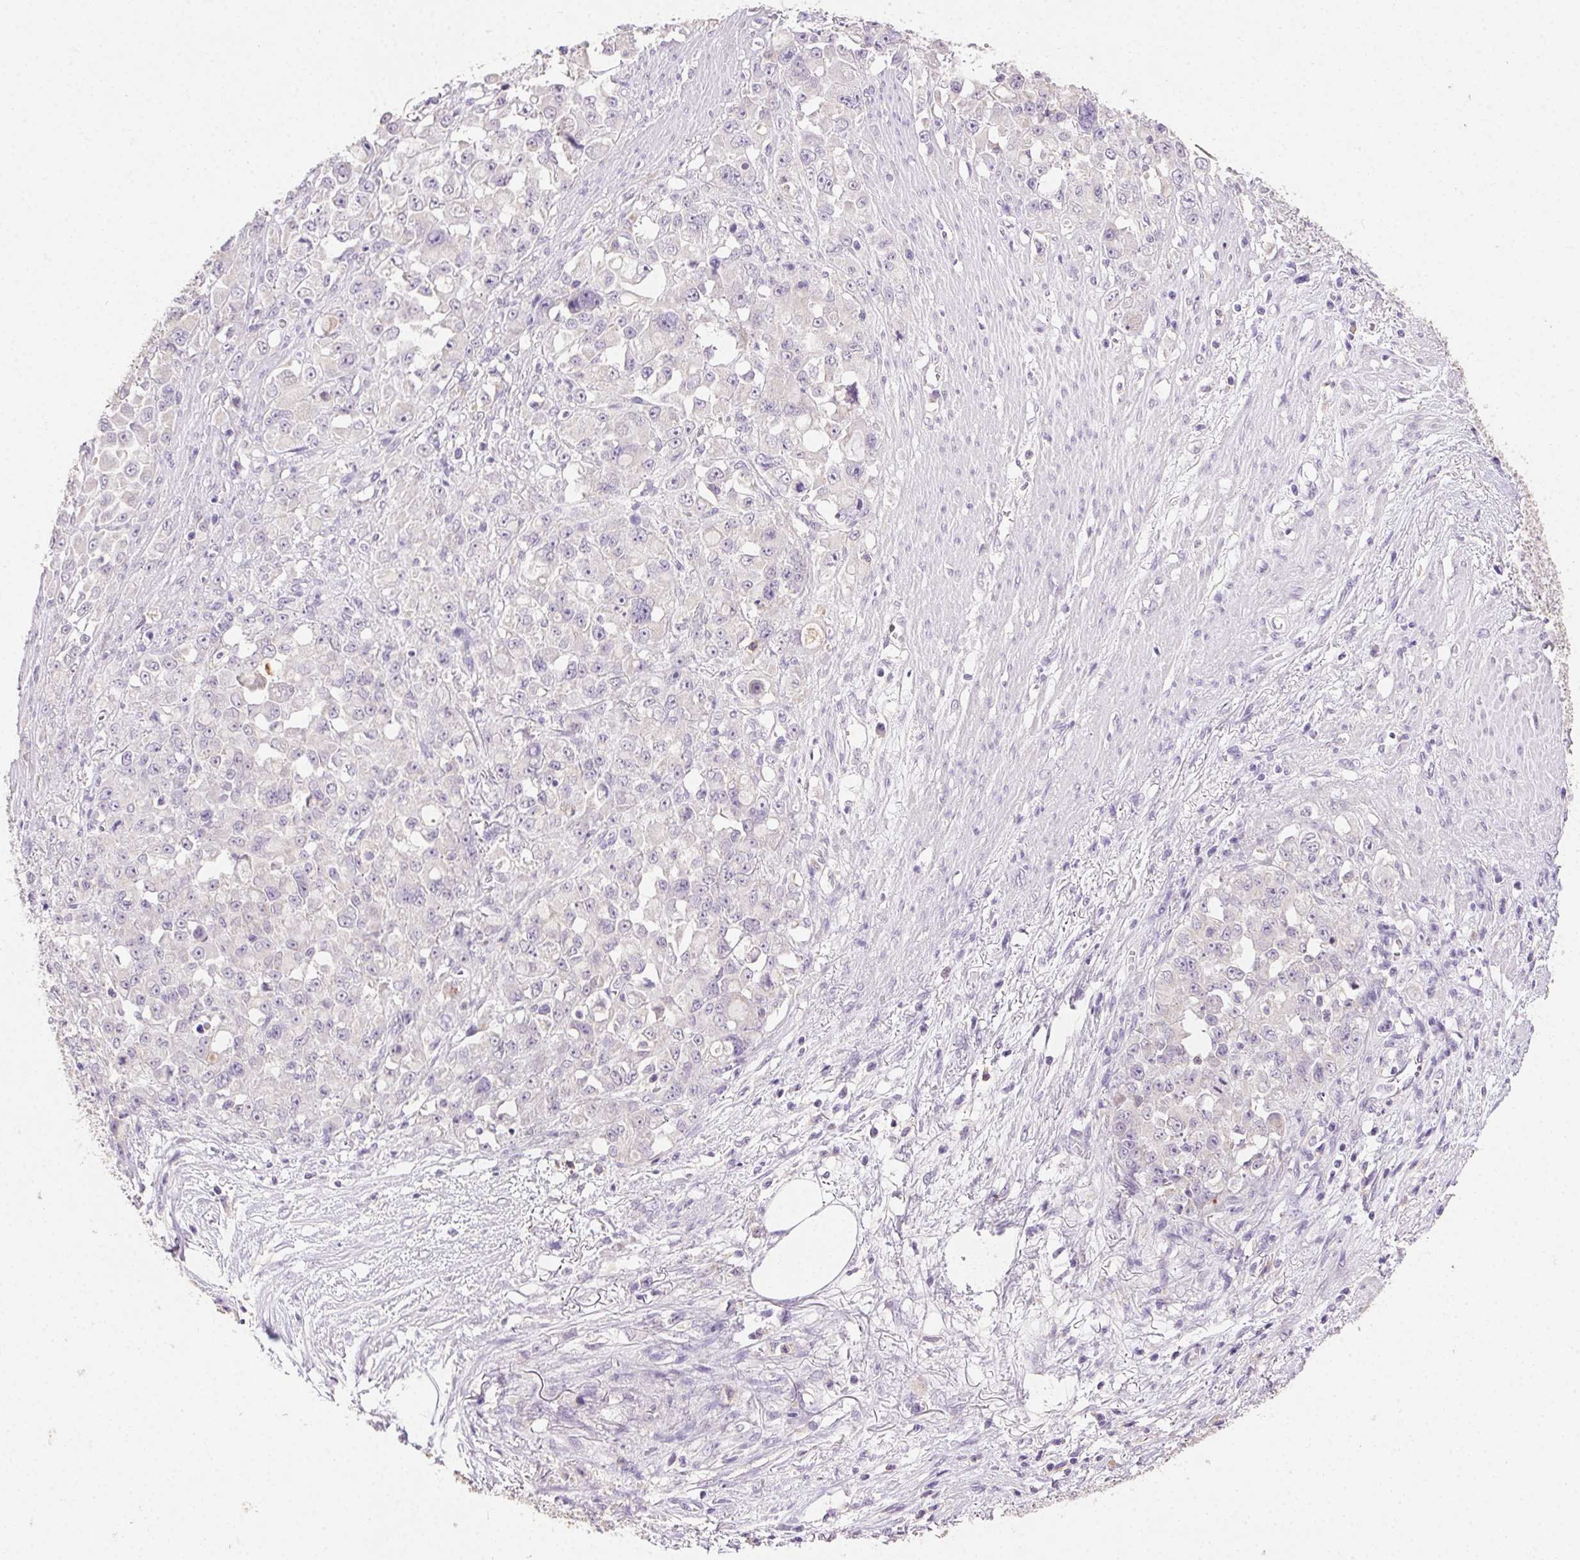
{"staining": {"intensity": "negative", "quantity": "none", "location": "none"}, "tissue": "stomach cancer", "cell_type": "Tumor cells", "image_type": "cancer", "snomed": [{"axis": "morphology", "description": "Adenocarcinoma, NOS"}, {"axis": "topography", "description": "Stomach"}], "caption": "A high-resolution image shows IHC staining of stomach adenocarcinoma, which shows no significant staining in tumor cells.", "gene": "AKAP5", "patient": {"sex": "female", "age": 76}}